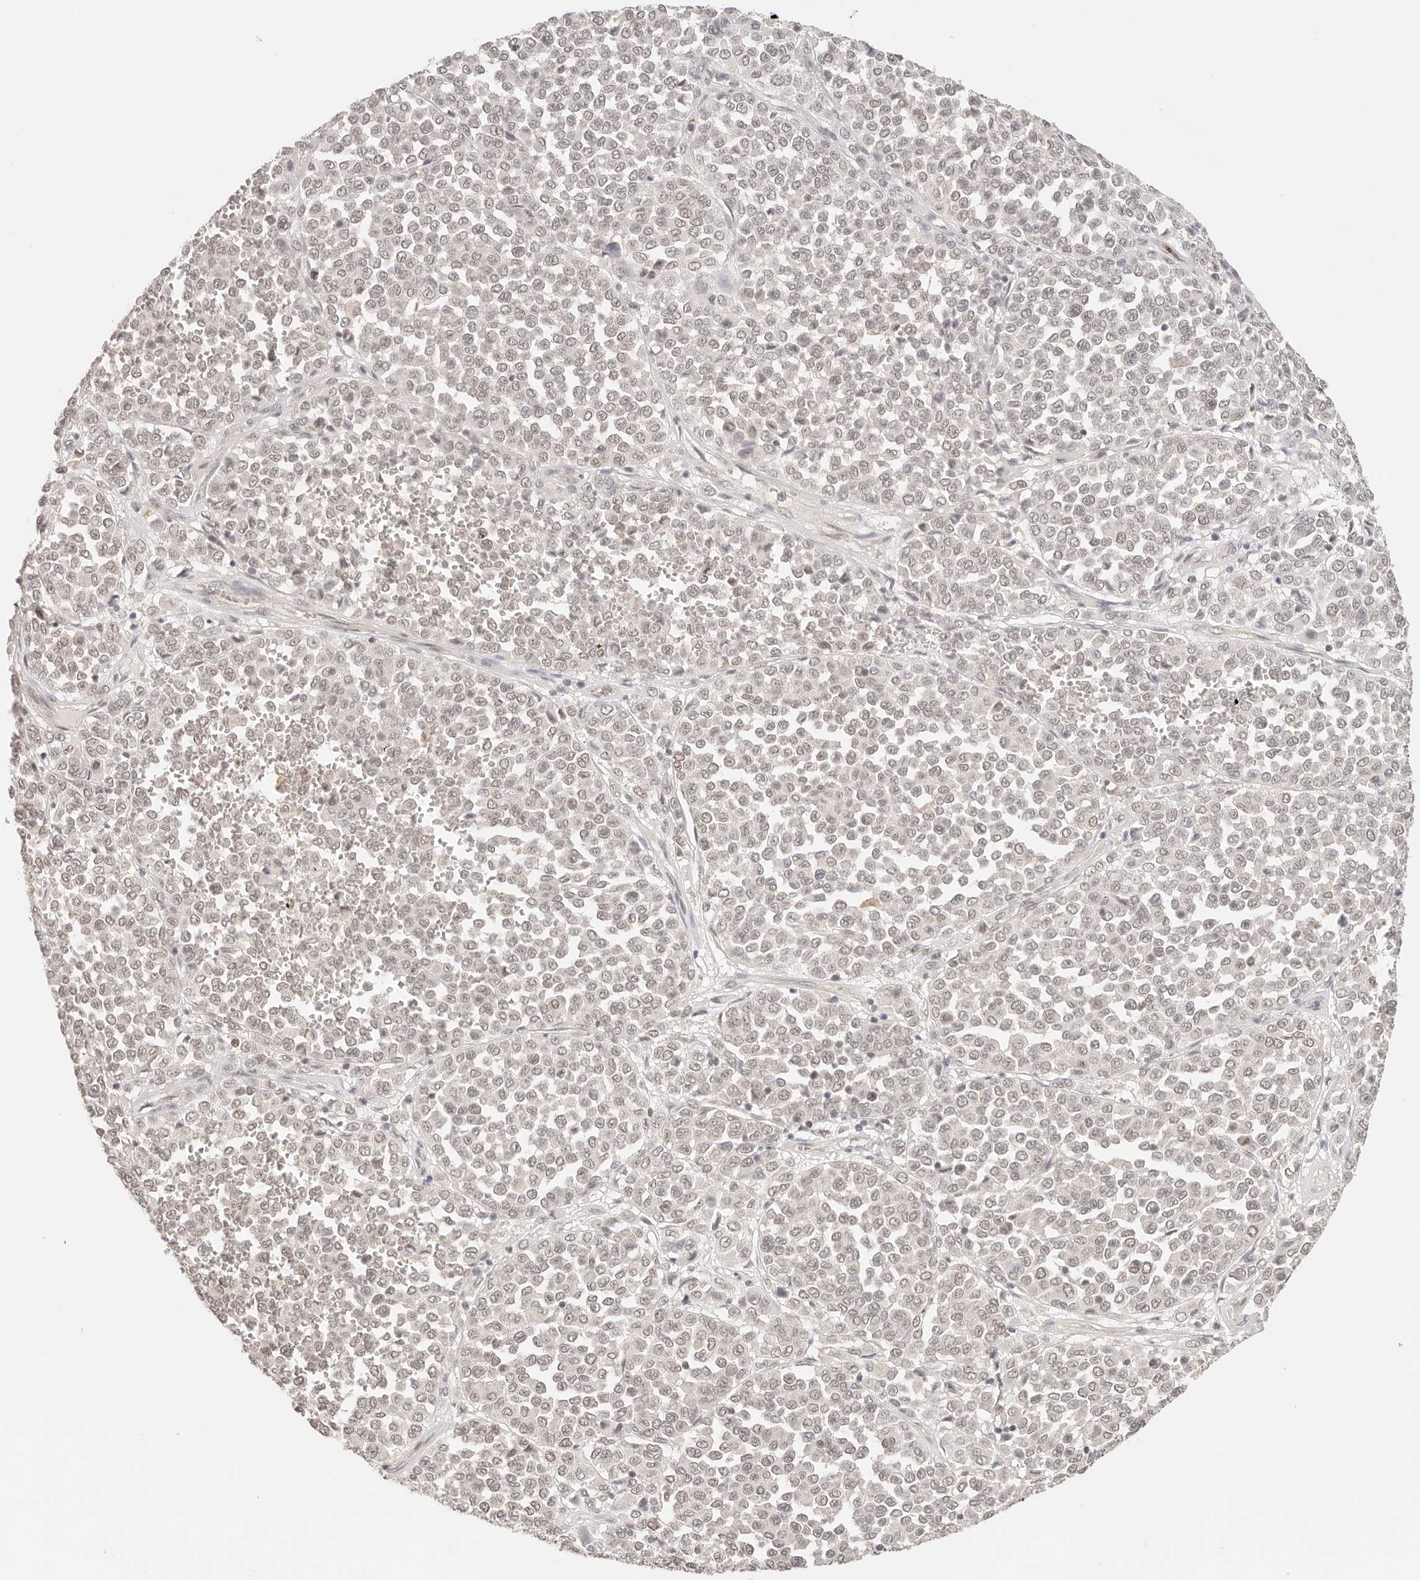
{"staining": {"intensity": "weak", "quantity": ">75%", "location": "nuclear"}, "tissue": "melanoma", "cell_type": "Tumor cells", "image_type": "cancer", "snomed": [{"axis": "morphology", "description": "Malignant melanoma, Metastatic site"}, {"axis": "topography", "description": "Pancreas"}], "caption": "A low amount of weak nuclear positivity is identified in approximately >75% of tumor cells in malignant melanoma (metastatic site) tissue.", "gene": "RFC3", "patient": {"sex": "female", "age": 30}}